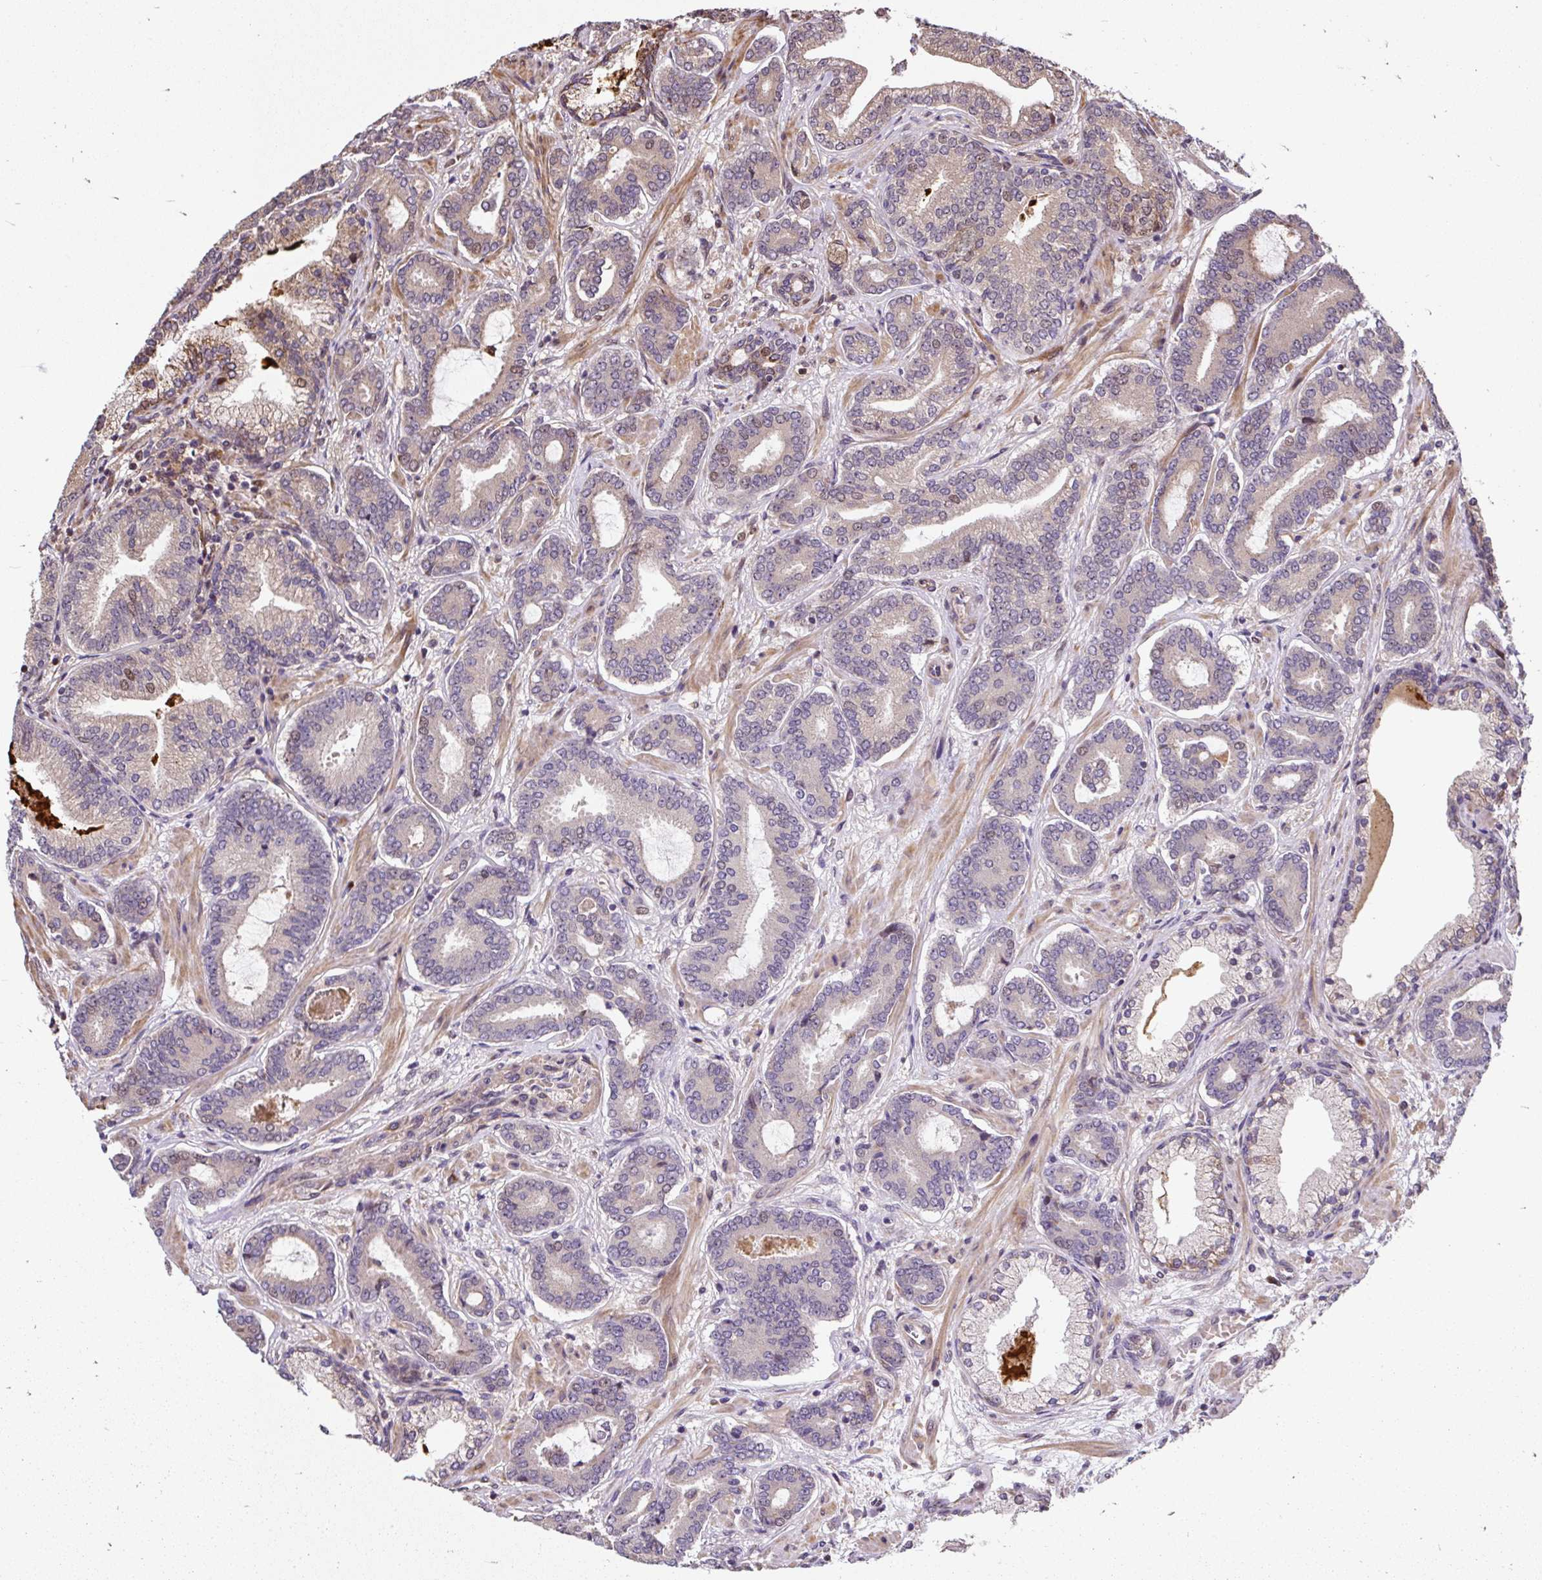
{"staining": {"intensity": "negative", "quantity": "none", "location": "none"}, "tissue": "prostate cancer", "cell_type": "Tumor cells", "image_type": "cancer", "snomed": [{"axis": "morphology", "description": "Adenocarcinoma, Low grade"}, {"axis": "topography", "description": "Prostate and seminal vesicle, NOS"}], "caption": "The image displays no significant positivity in tumor cells of prostate cancer.", "gene": "PUS7L", "patient": {"sex": "male", "age": 61}}